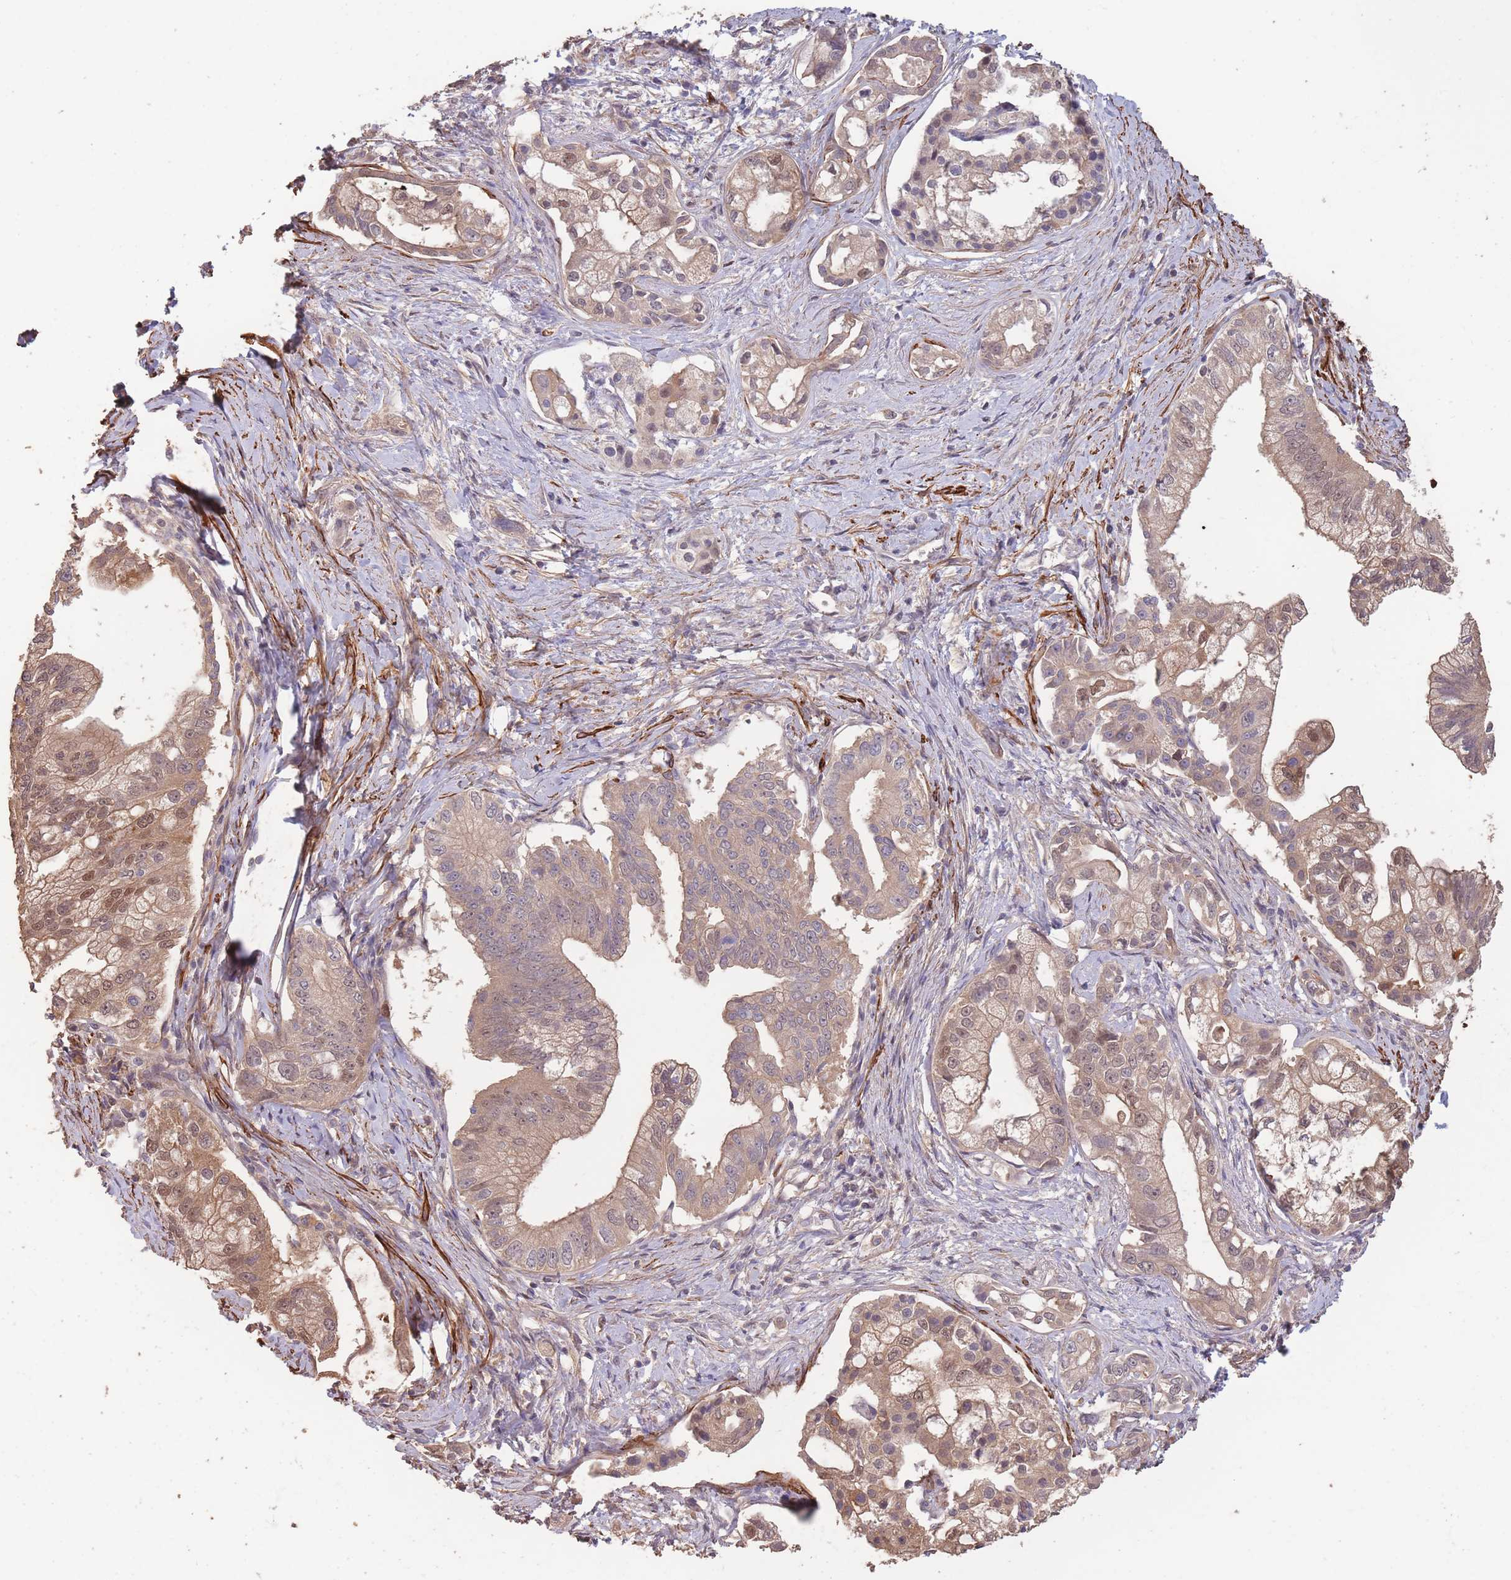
{"staining": {"intensity": "moderate", "quantity": "25%-75%", "location": "cytoplasmic/membranous,nuclear"}, "tissue": "pancreatic cancer", "cell_type": "Tumor cells", "image_type": "cancer", "snomed": [{"axis": "morphology", "description": "Adenocarcinoma, NOS"}, {"axis": "topography", "description": "Pancreas"}], "caption": "High-power microscopy captured an immunohistochemistry image of pancreatic adenocarcinoma, revealing moderate cytoplasmic/membranous and nuclear expression in about 25%-75% of tumor cells. Immunohistochemistry (ihc) stains the protein of interest in brown and the nuclei are stained blue.", "gene": "NLRC4", "patient": {"sex": "male", "age": 70}}